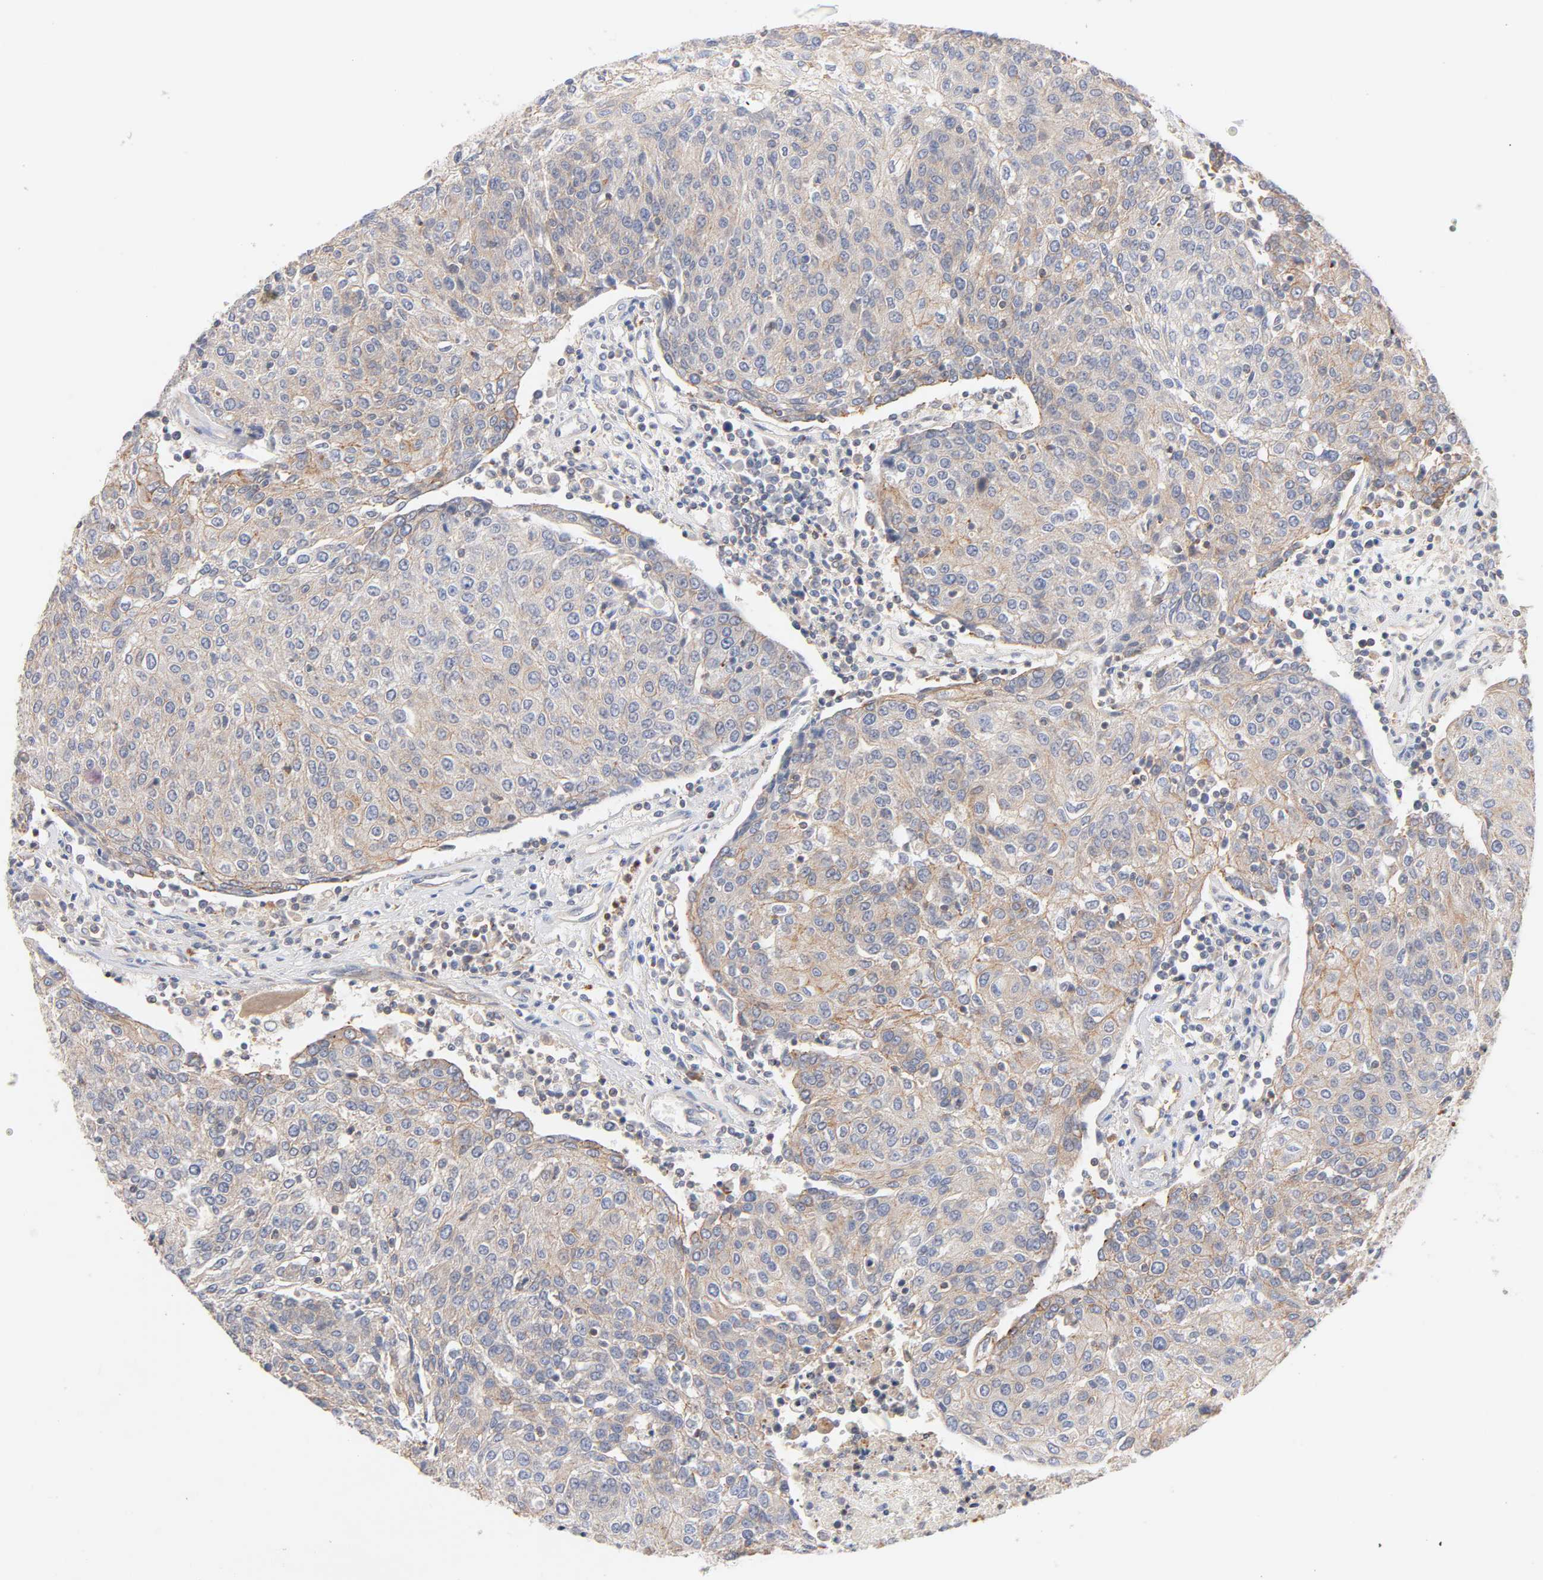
{"staining": {"intensity": "weak", "quantity": ">75%", "location": "cytoplasmic/membranous"}, "tissue": "urothelial cancer", "cell_type": "Tumor cells", "image_type": "cancer", "snomed": [{"axis": "morphology", "description": "Urothelial carcinoma, High grade"}, {"axis": "topography", "description": "Urinary bladder"}], "caption": "Weak cytoplasmic/membranous positivity for a protein is present in approximately >75% of tumor cells of urothelial cancer using immunohistochemistry.", "gene": "STRN3", "patient": {"sex": "female", "age": 85}}